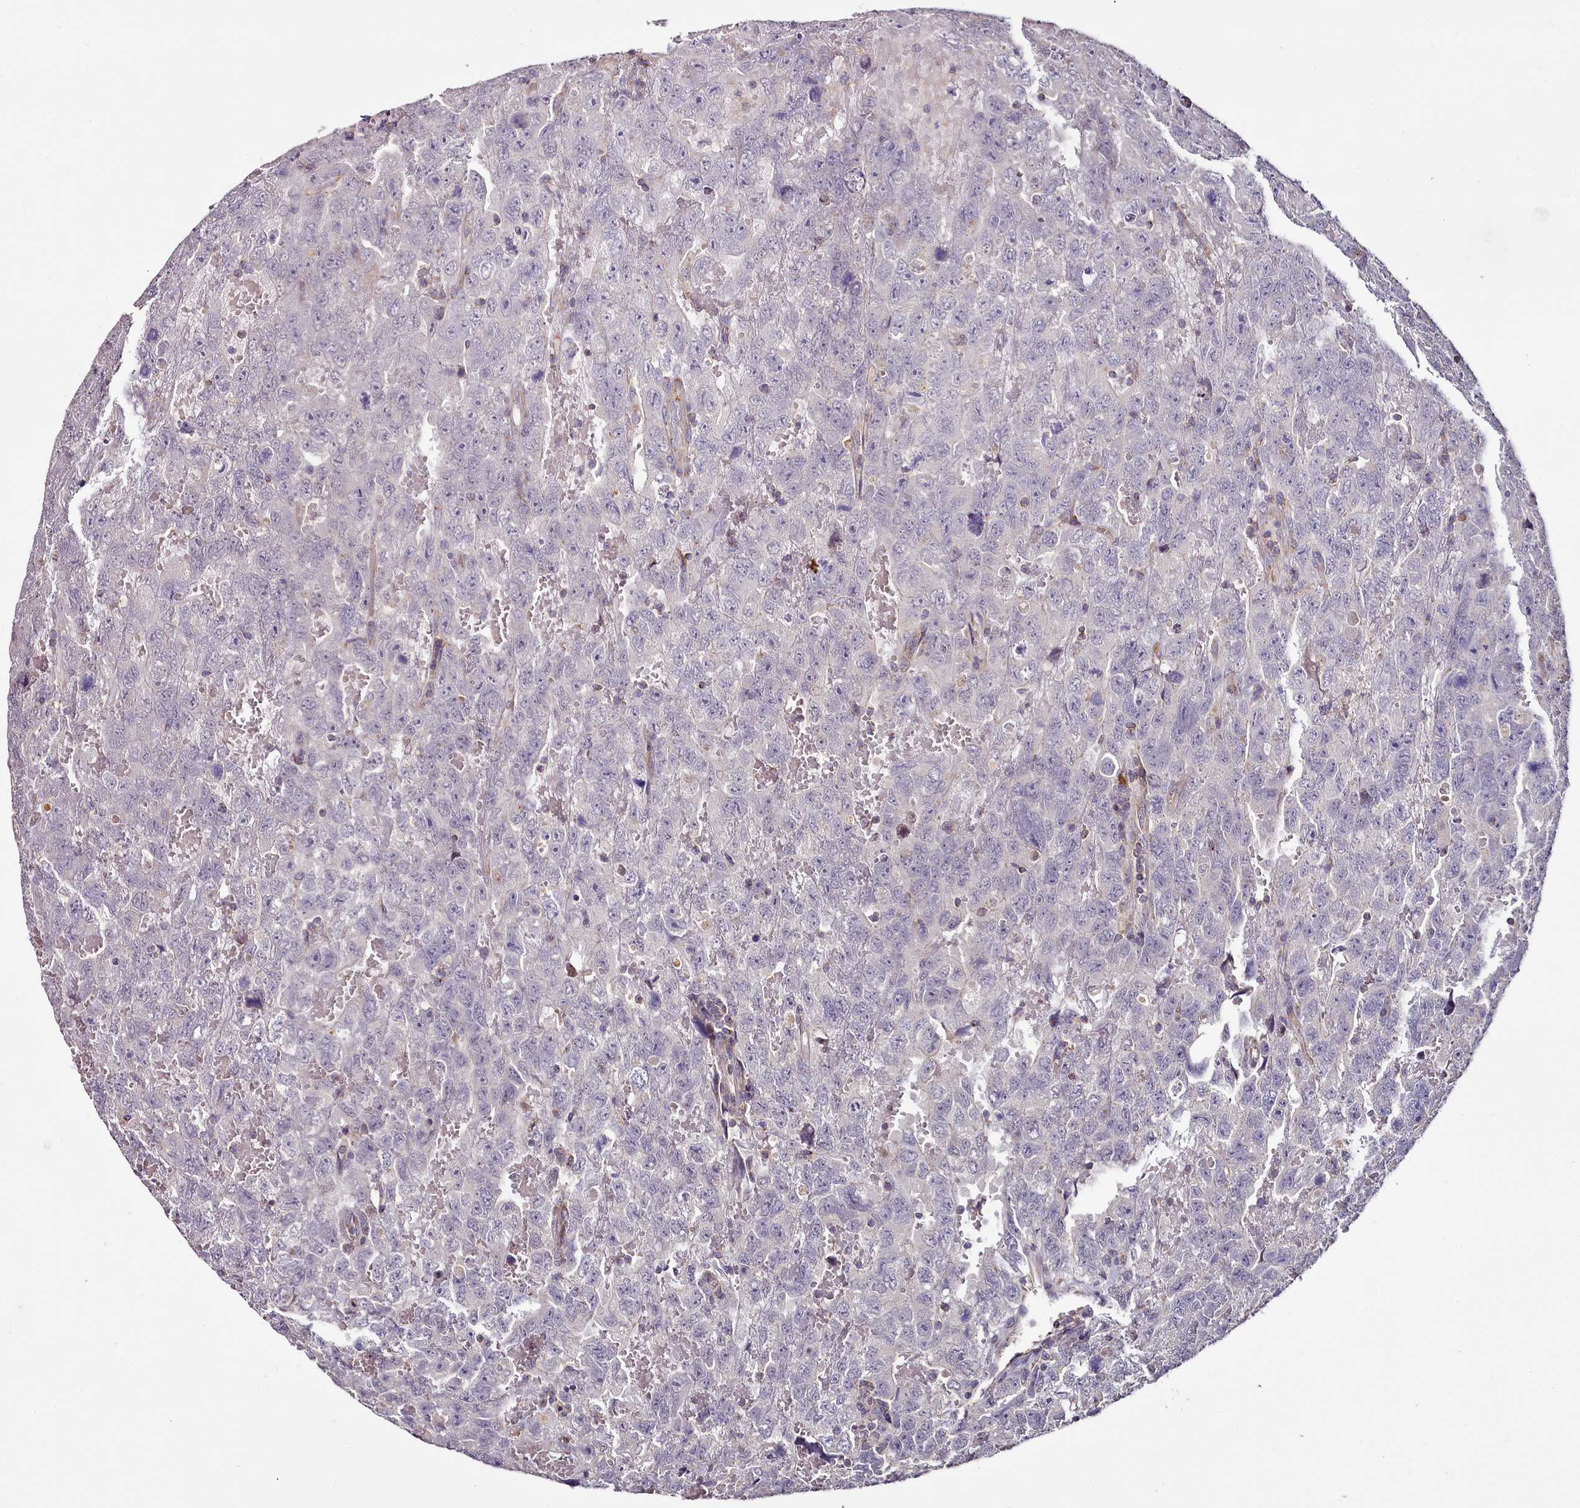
{"staining": {"intensity": "negative", "quantity": "none", "location": "none"}, "tissue": "testis cancer", "cell_type": "Tumor cells", "image_type": "cancer", "snomed": [{"axis": "morphology", "description": "Carcinoma, Embryonal, NOS"}, {"axis": "topography", "description": "Testis"}], "caption": "Tumor cells are negative for brown protein staining in embryonal carcinoma (testis).", "gene": "ACSS1", "patient": {"sex": "male", "age": 45}}